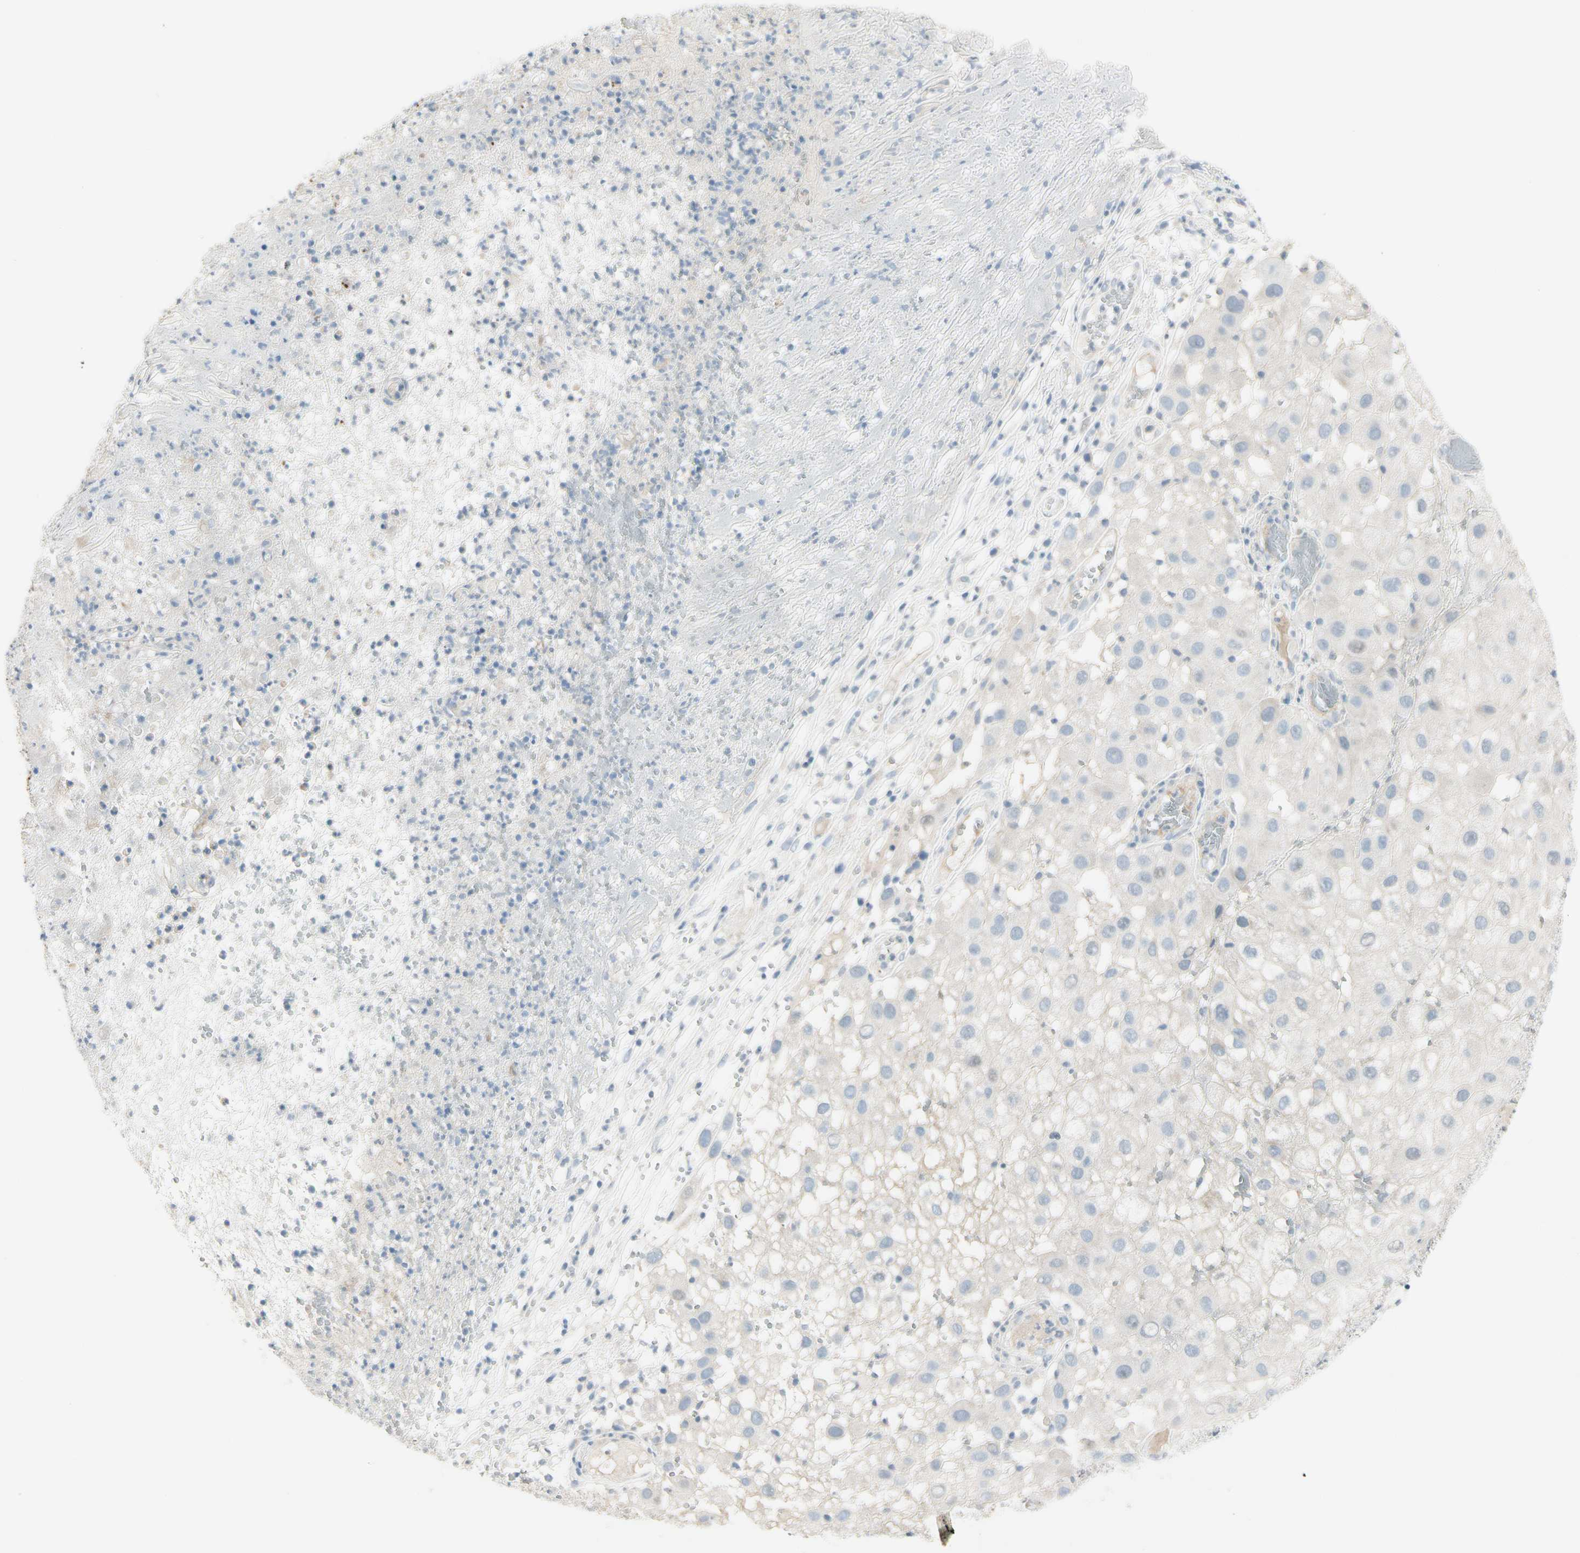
{"staining": {"intensity": "negative", "quantity": "none", "location": "none"}, "tissue": "melanoma", "cell_type": "Tumor cells", "image_type": "cancer", "snomed": [{"axis": "morphology", "description": "Malignant melanoma, NOS"}, {"axis": "topography", "description": "Skin"}], "caption": "A micrograph of human malignant melanoma is negative for staining in tumor cells.", "gene": "CYP2E1", "patient": {"sex": "female", "age": 81}}